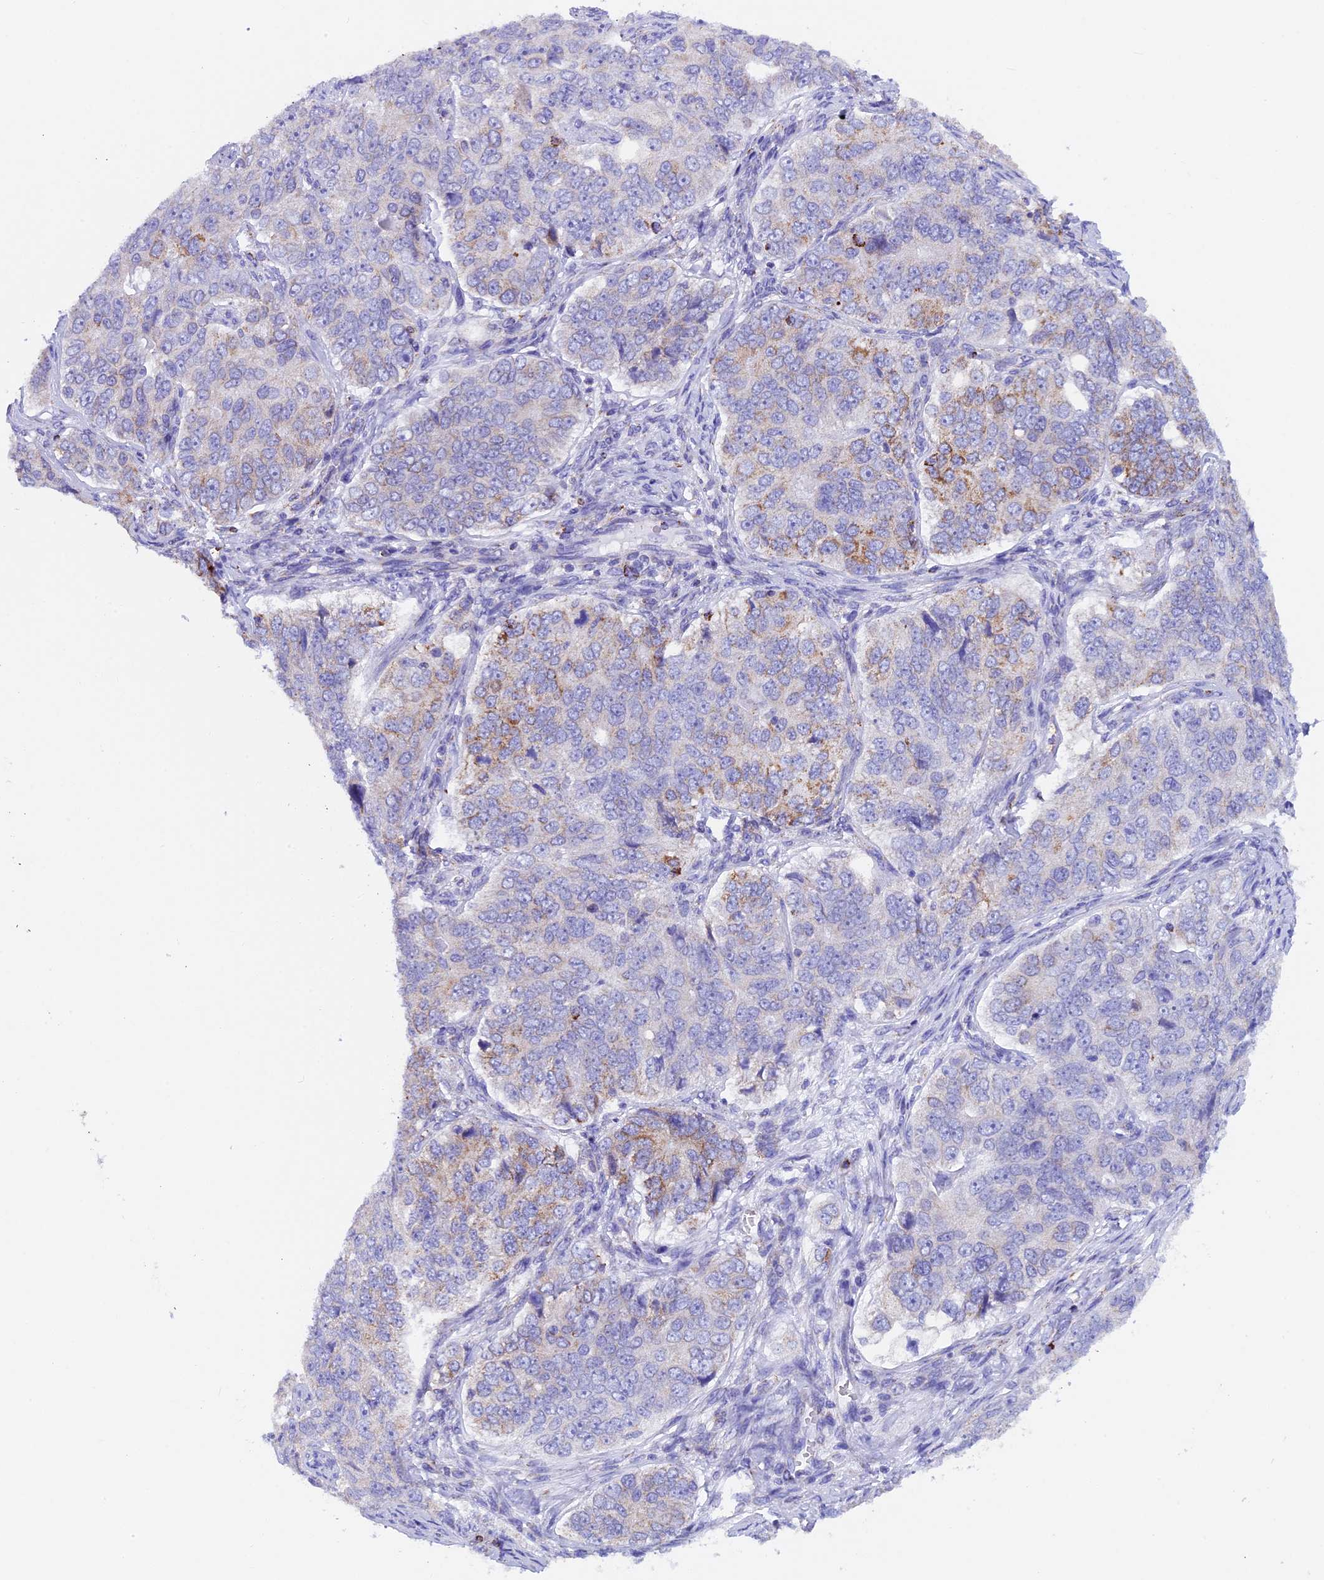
{"staining": {"intensity": "moderate", "quantity": "<25%", "location": "cytoplasmic/membranous"}, "tissue": "ovarian cancer", "cell_type": "Tumor cells", "image_type": "cancer", "snomed": [{"axis": "morphology", "description": "Carcinoma, endometroid"}, {"axis": "topography", "description": "Ovary"}], "caption": "An immunohistochemistry (IHC) image of tumor tissue is shown. Protein staining in brown labels moderate cytoplasmic/membranous positivity in ovarian cancer (endometroid carcinoma) within tumor cells. The protein is stained brown, and the nuclei are stained in blue (DAB (3,3'-diaminobenzidine) IHC with brightfield microscopy, high magnification).", "gene": "SLC8B1", "patient": {"sex": "female", "age": 51}}